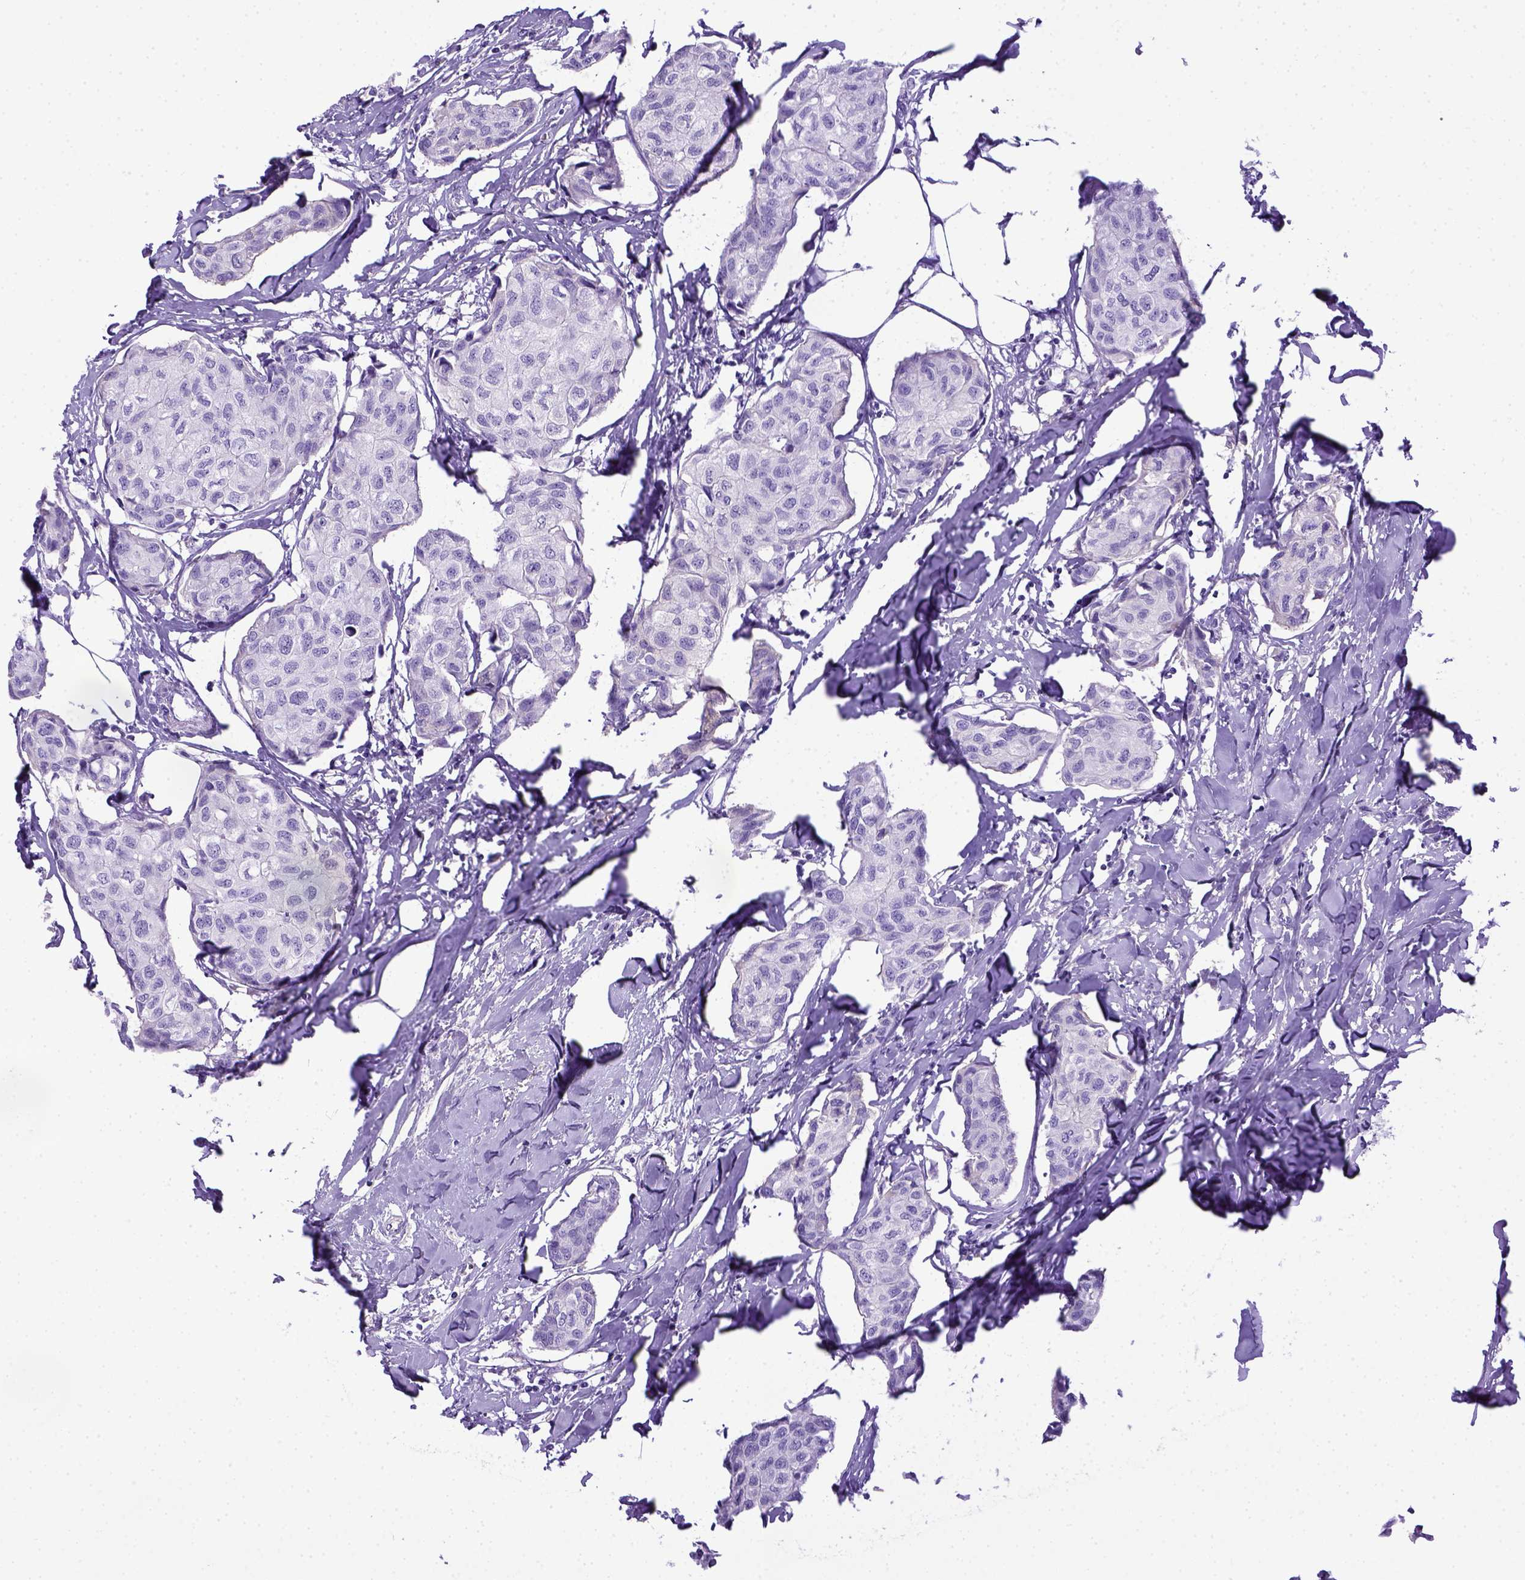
{"staining": {"intensity": "weak", "quantity": "<25%", "location": "cytoplasmic/membranous"}, "tissue": "breast cancer", "cell_type": "Tumor cells", "image_type": "cancer", "snomed": [{"axis": "morphology", "description": "Duct carcinoma"}, {"axis": "topography", "description": "Breast"}], "caption": "The image exhibits no staining of tumor cells in breast cancer.", "gene": "ITIH4", "patient": {"sex": "female", "age": 80}}